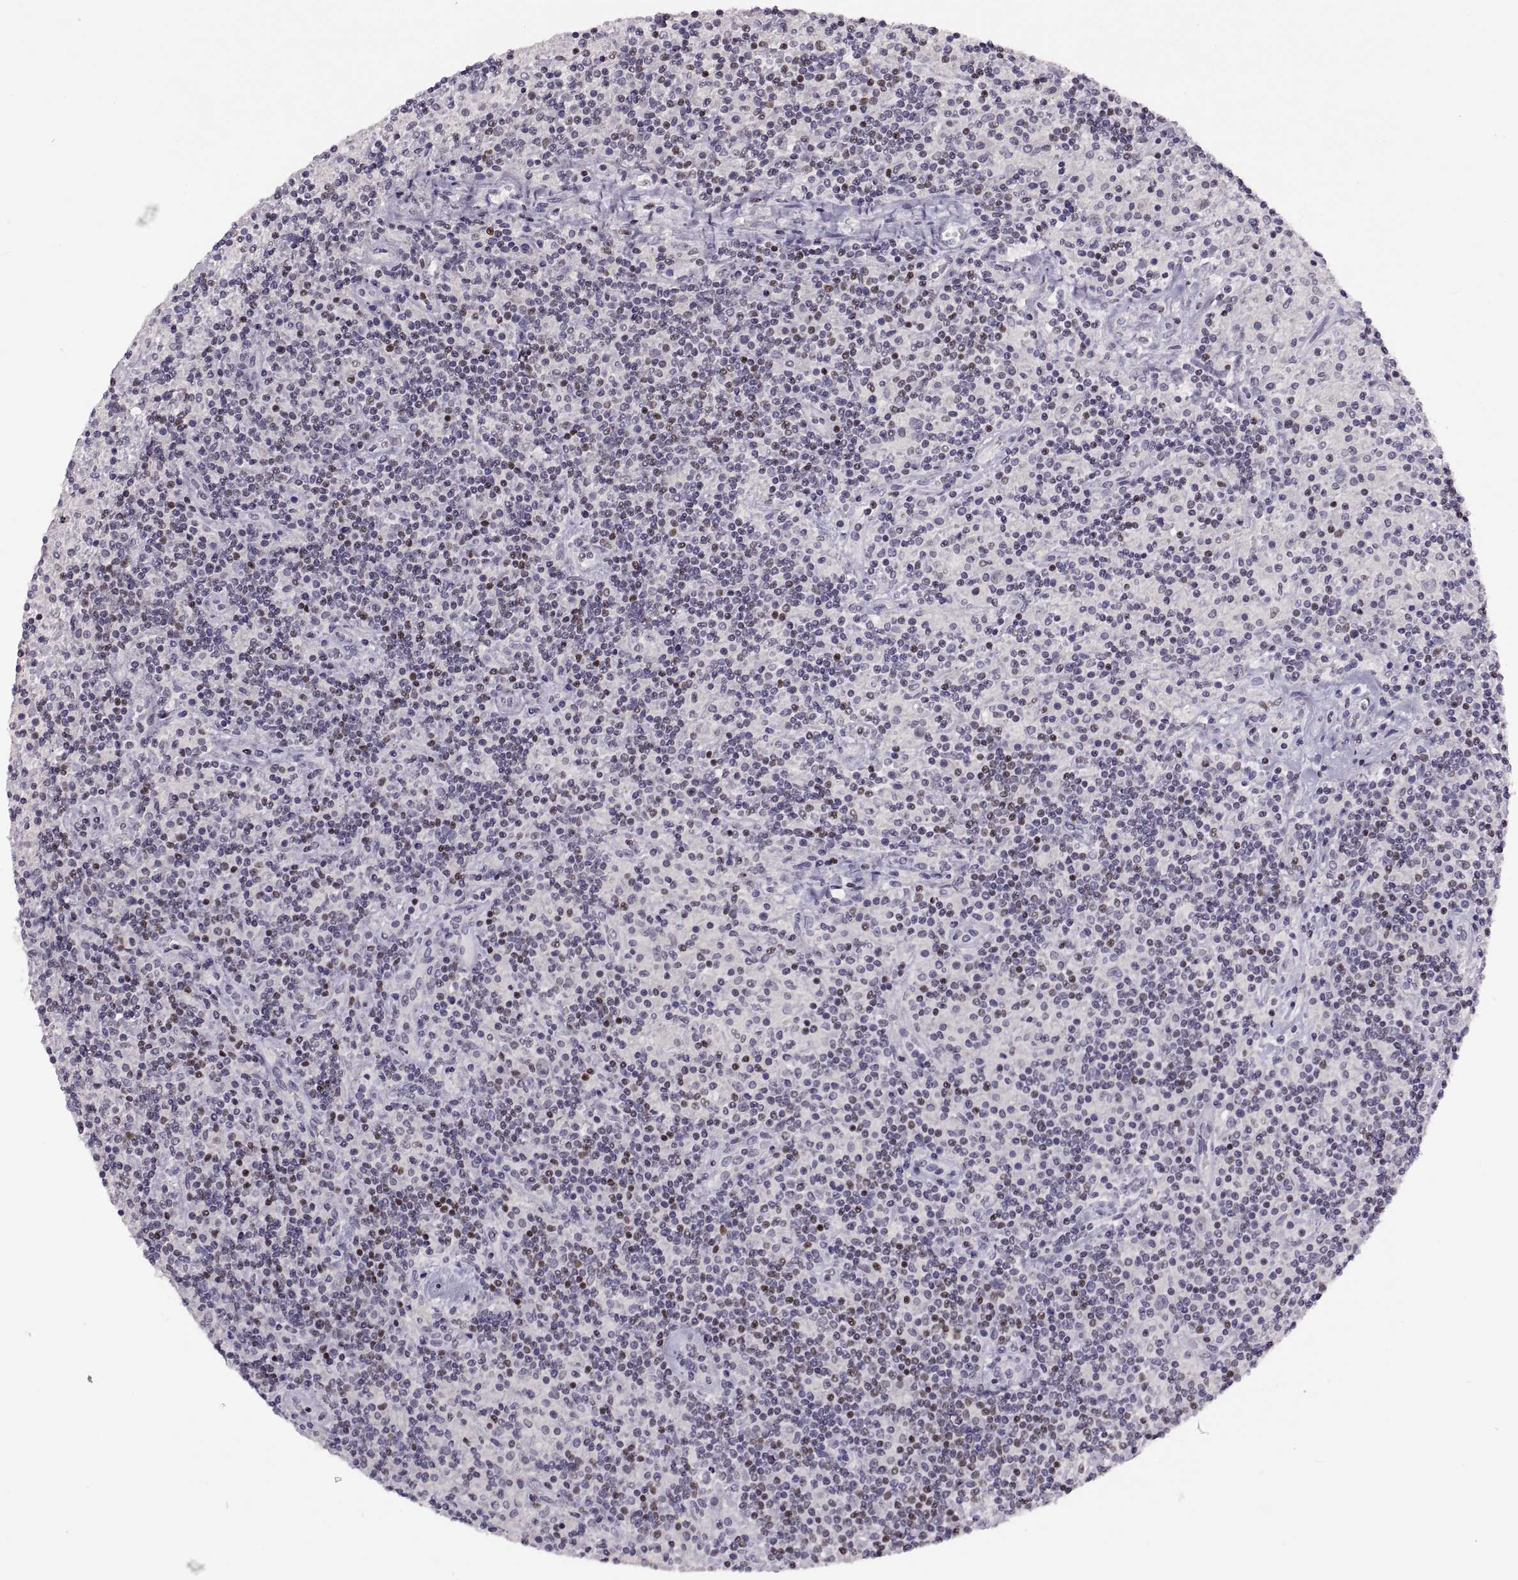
{"staining": {"intensity": "negative", "quantity": "none", "location": "none"}, "tissue": "lymphoma", "cell_type": "Tumor cells", "image_type": "cancer", "snomed": [{"axis": "morphology", "description": "Hodgkin's disease, NOS"}, {"axis": "topography", "description": "Lymph node"}], "caption": "There is no significant positivity in tumor cells of Hodgkin's disease.", "gene": "NEK2", "patient": {"sex": "male", "age": 70}}